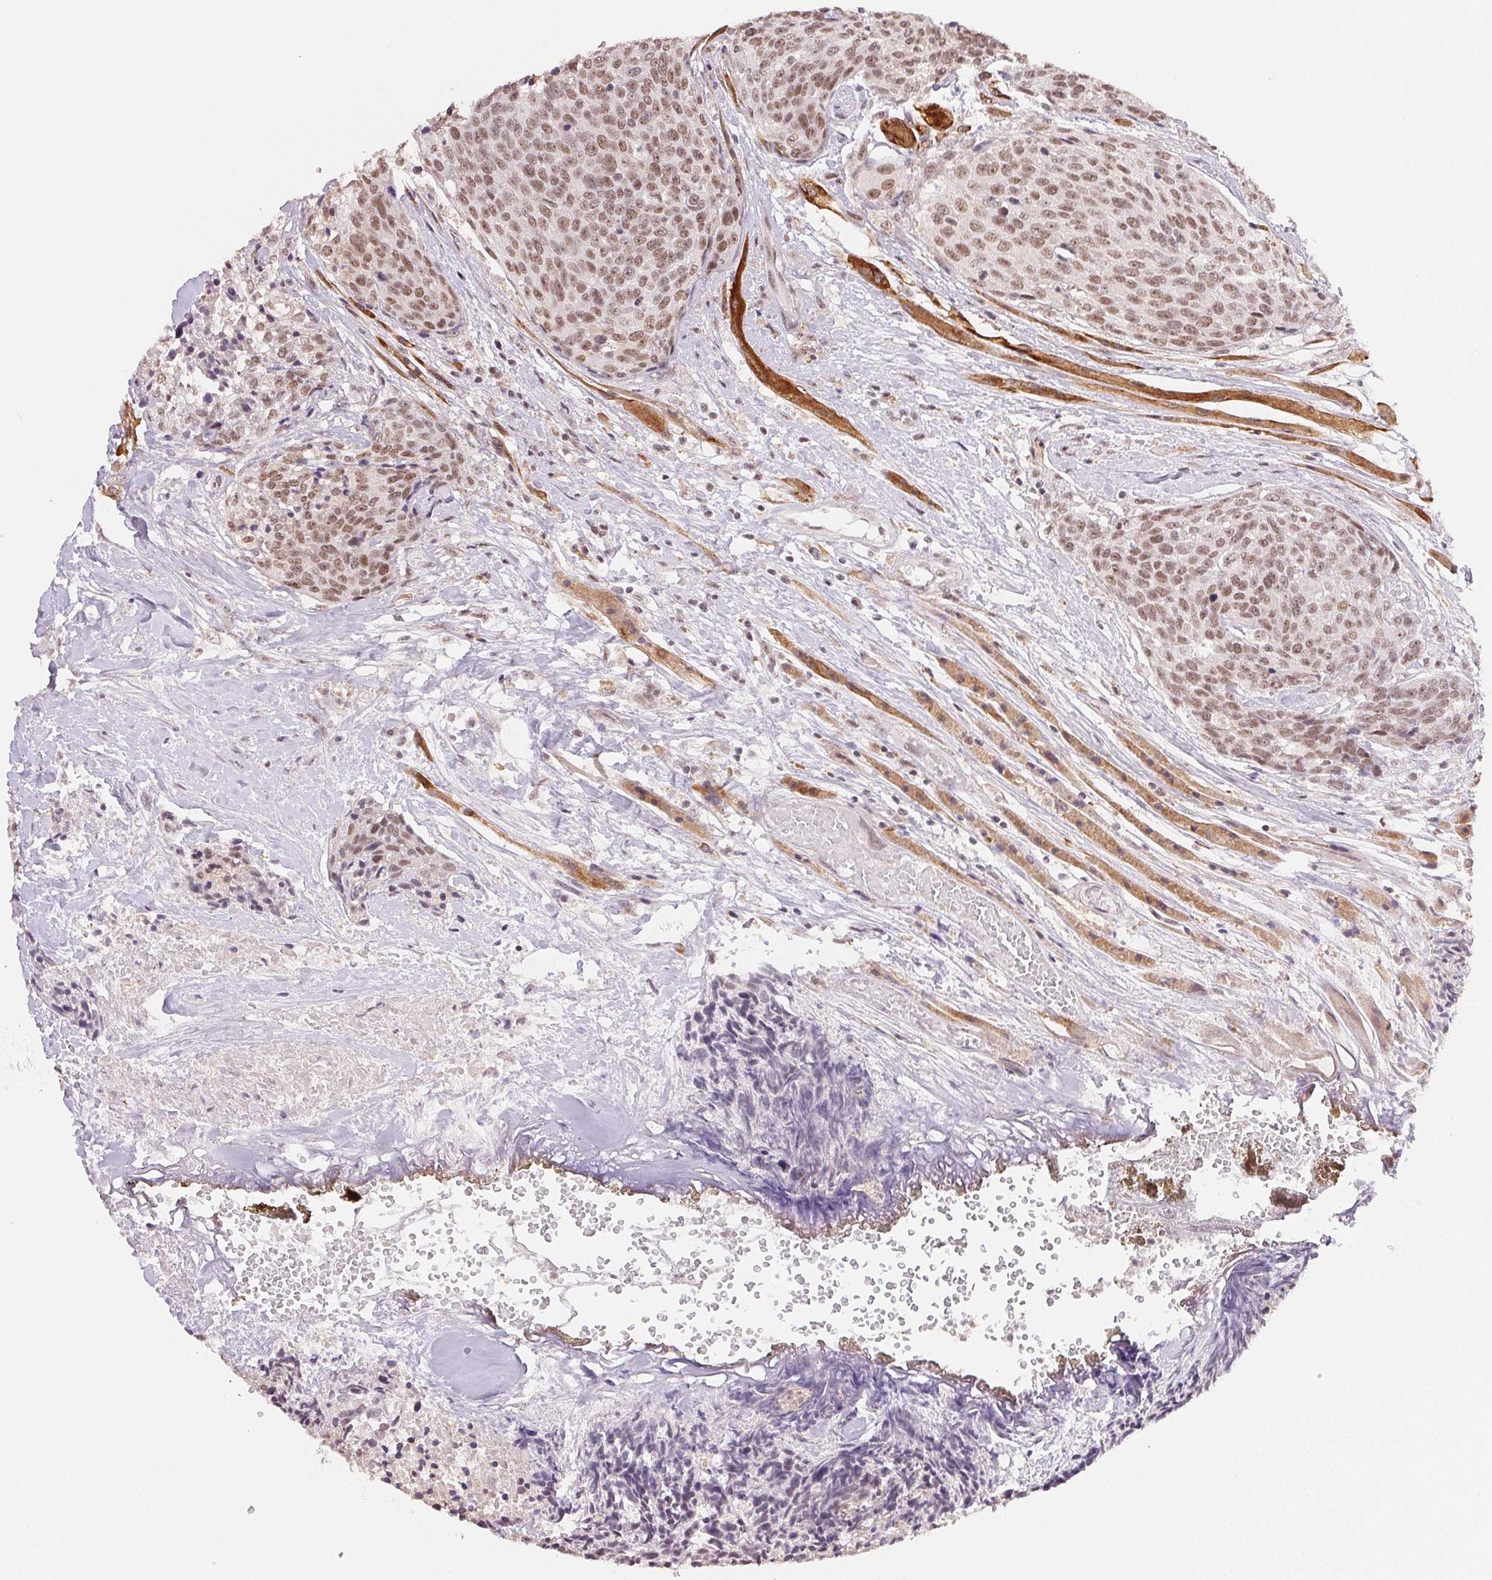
{"staining": {"intensity": "moderate", "quantity": ">75%", "location": "nuclear"}, "tissue": "head and neck cancer", "cell_type": "Tumor cells", "image_type": "cancer", "snomed": [{"axis": "morphology", "description": "Squamous cell carcinoma, NOS"}, {"axis": "topography", "description": "Oral tissue"}, {"axis": "topography", "description": "Head-Neck"}], "caption": "The micrograph reveals immunohistochemical staining of head and neck squamous cell carcinoma. There is moderate nuclear staining is seen in approximately >75% of tumor cells. (brown staining indicates protein expression, while blue staining denotes nuclei).", "gene": "PRPF18", "patient": {"sex": "male", "age": 64}}